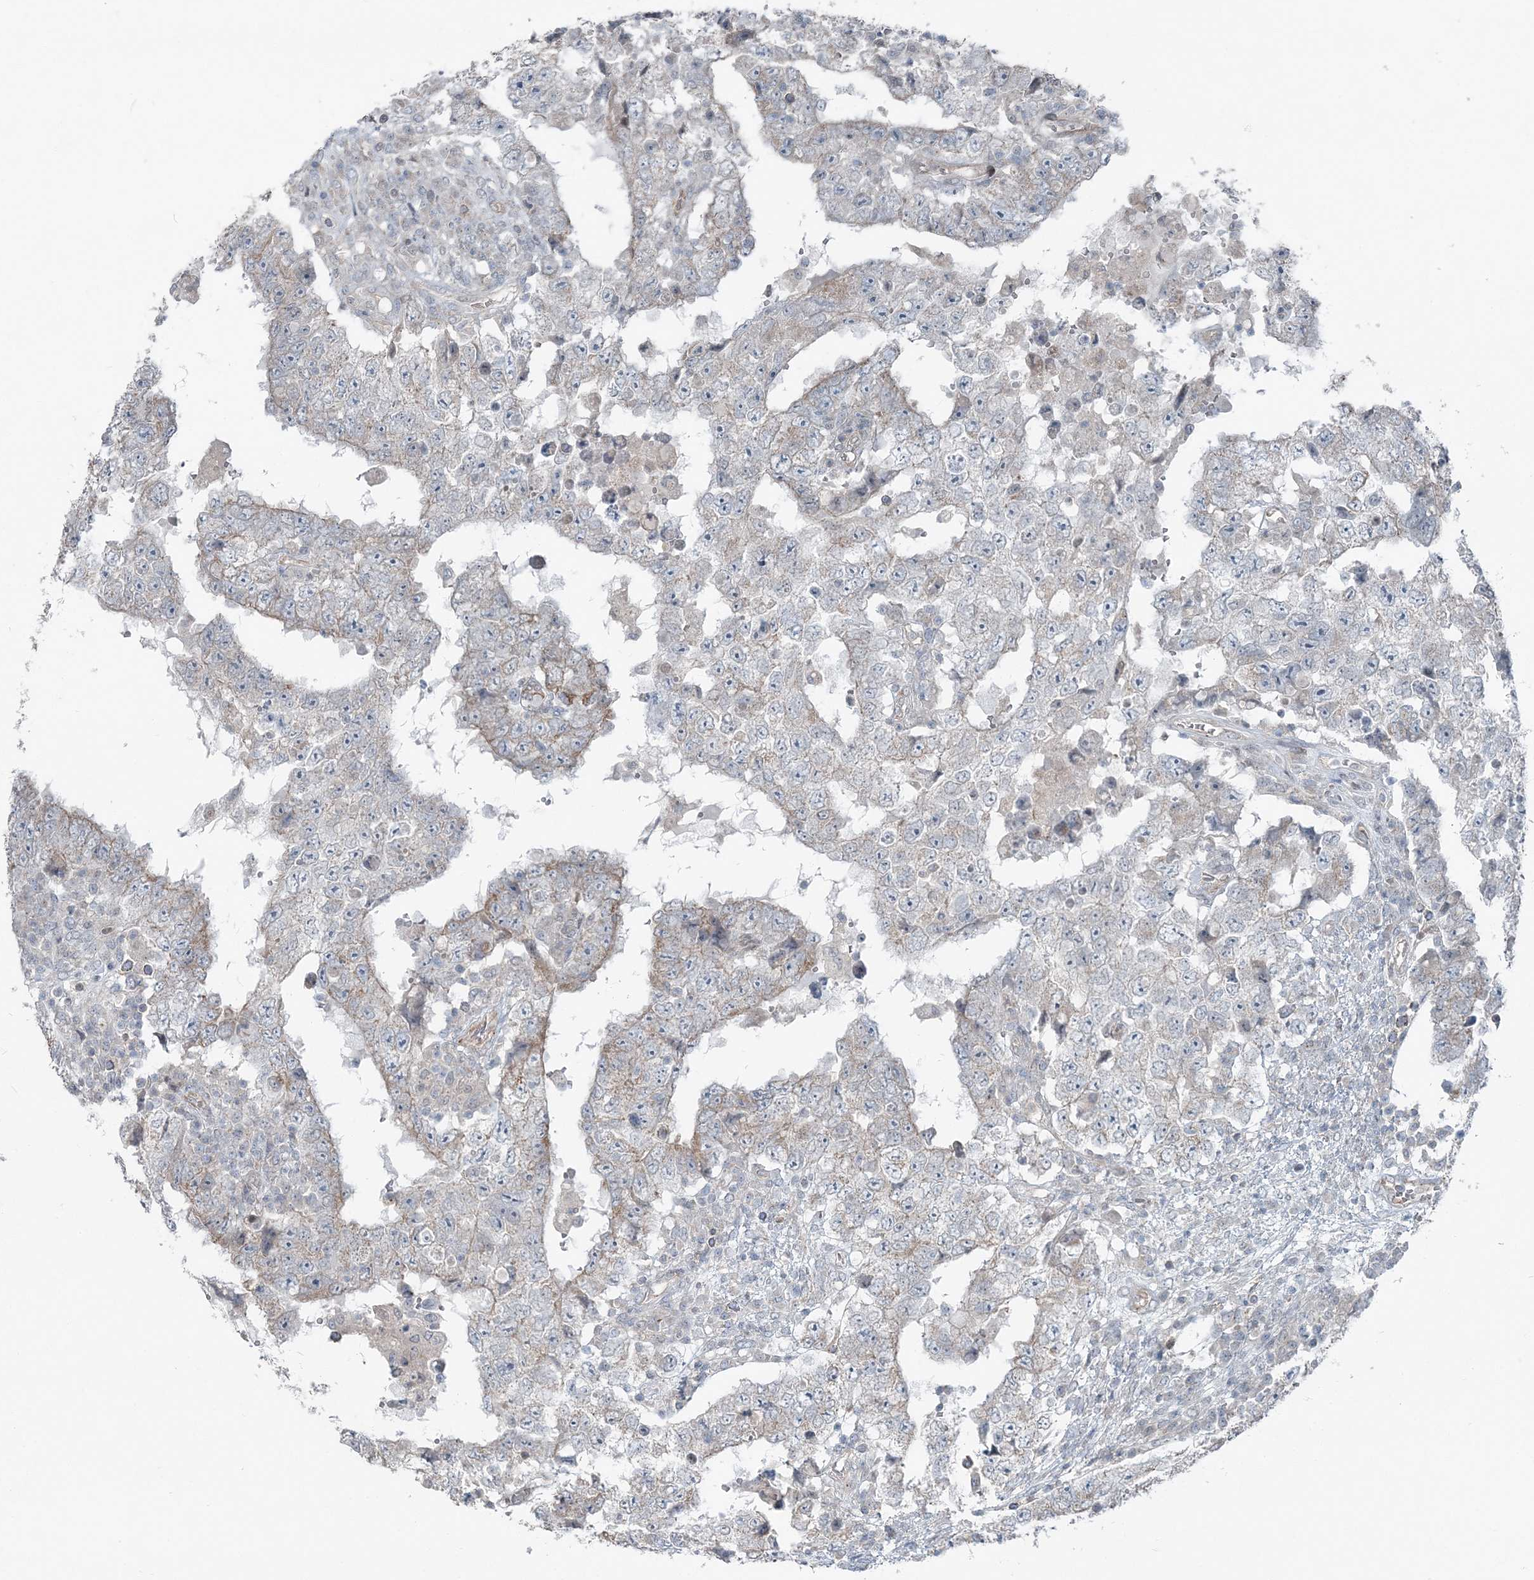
{"staining": {"intensity": "negative", "quantity": "none", "location": "none"}, "tissue": "testis cancer", "cell_type": "Tumor cells", "image_type": "cancer", "snomed": [{"axis": "morphology", "description": "Carcinoma, Embryonal, NOS"}, {"axis": "topography", "description": "Testis"}], "caption": "Immunohistochemistry (IHC) micrograph of human testis cancer (embryonal carcinoma) stained for a protein (brown), which exhibits no expression in tumor cells.", "gene": "FBXL17", "patient": {"sex": "male", "age": 26}}